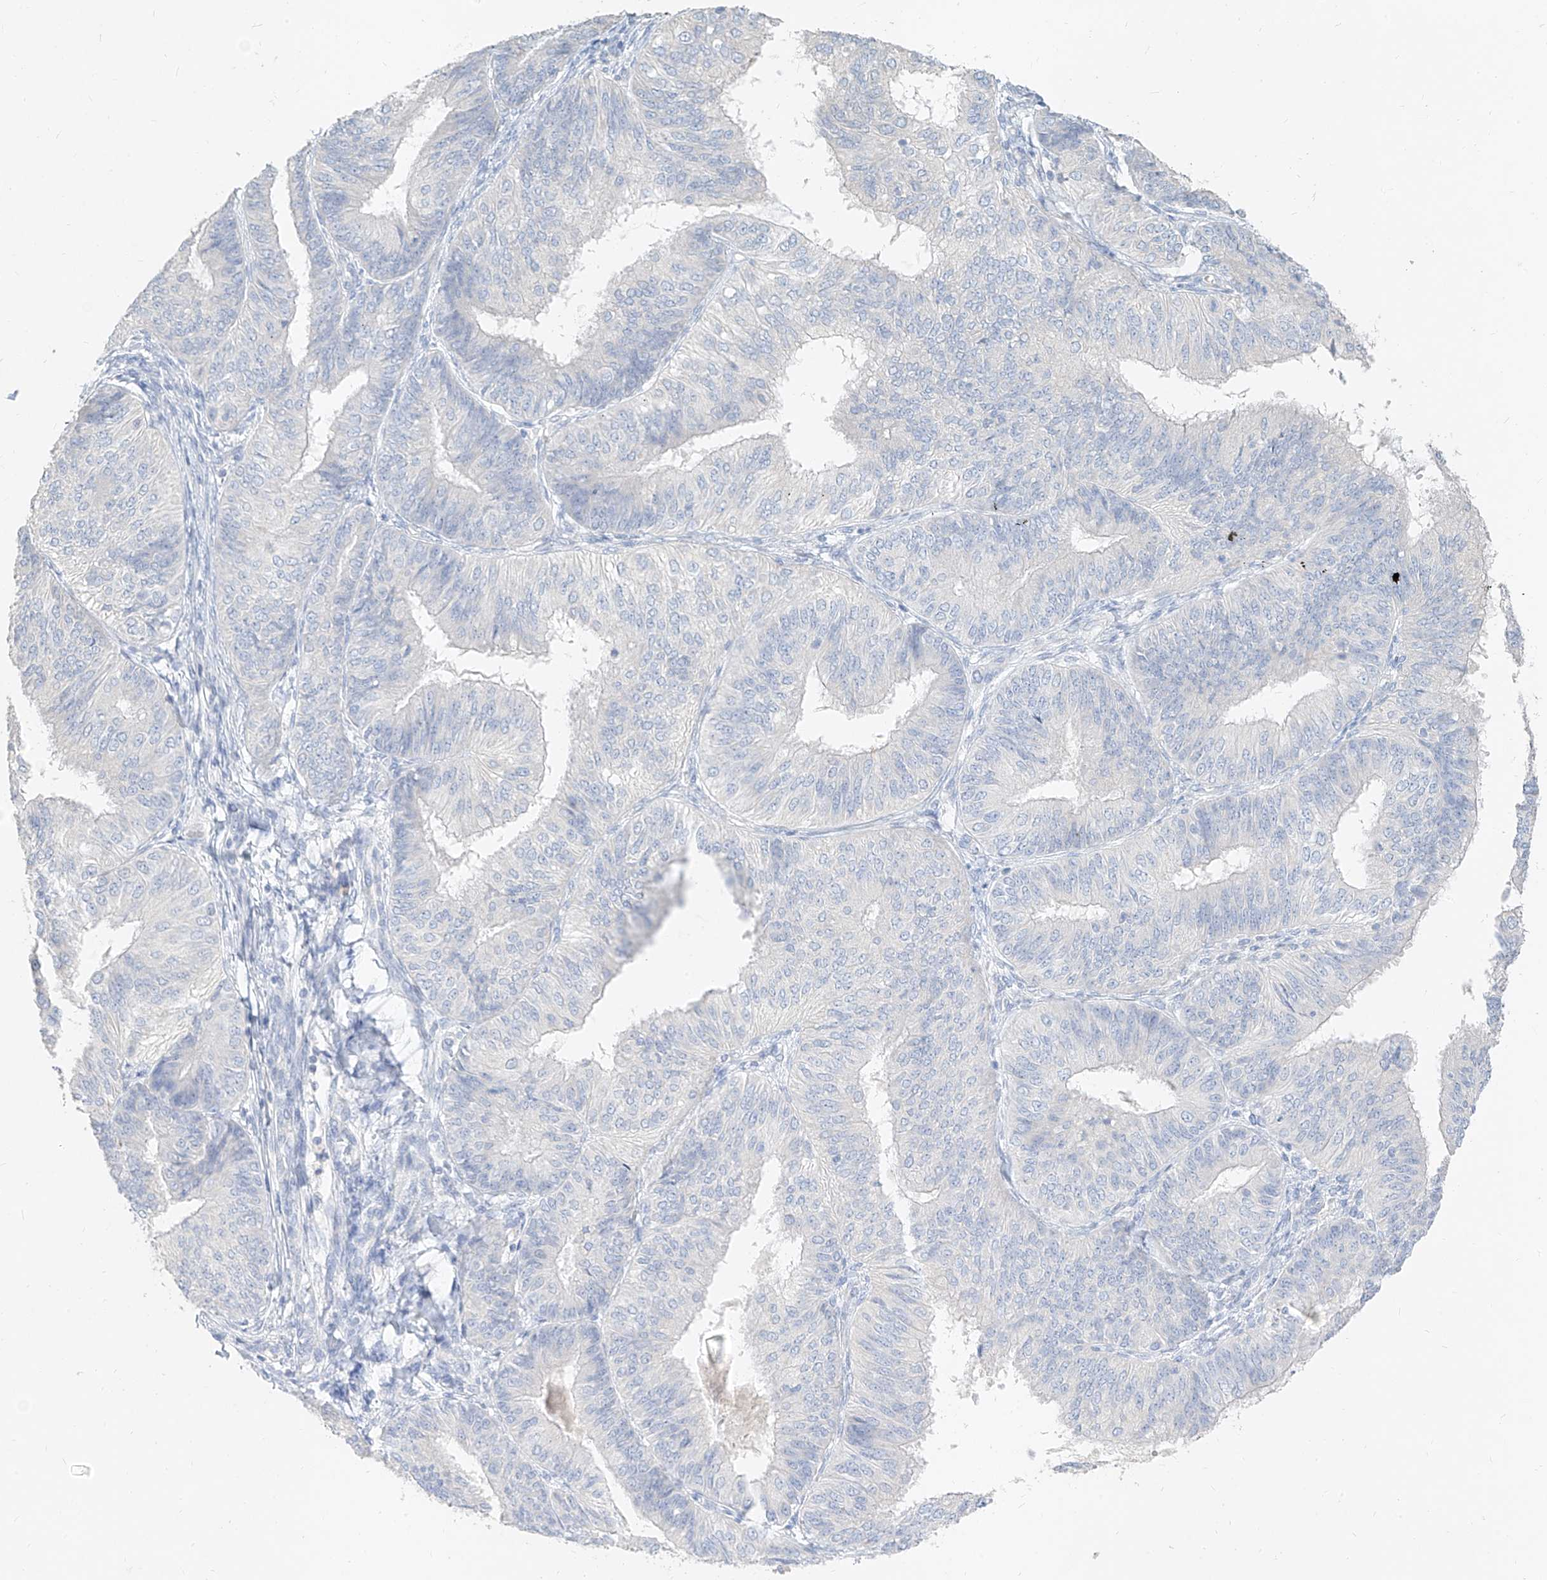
{"staining": {"intensity": "negative", "quantity": "none", "location": "none"}, "tissue": "endometrial cancer", "cell_type": "Tumor cells", "image_type": "cancer", "snomed": [{"axis": "morphology", "description": "Adenocarcinoma, NOS"}, {"axis": "topography", "description": "Endometrium"}], "caption": "There is no significant staining in tumor cells of endometrial cancer.", "gene": "ZZEF1", "patient": {"sex": "female", "age": 58}}